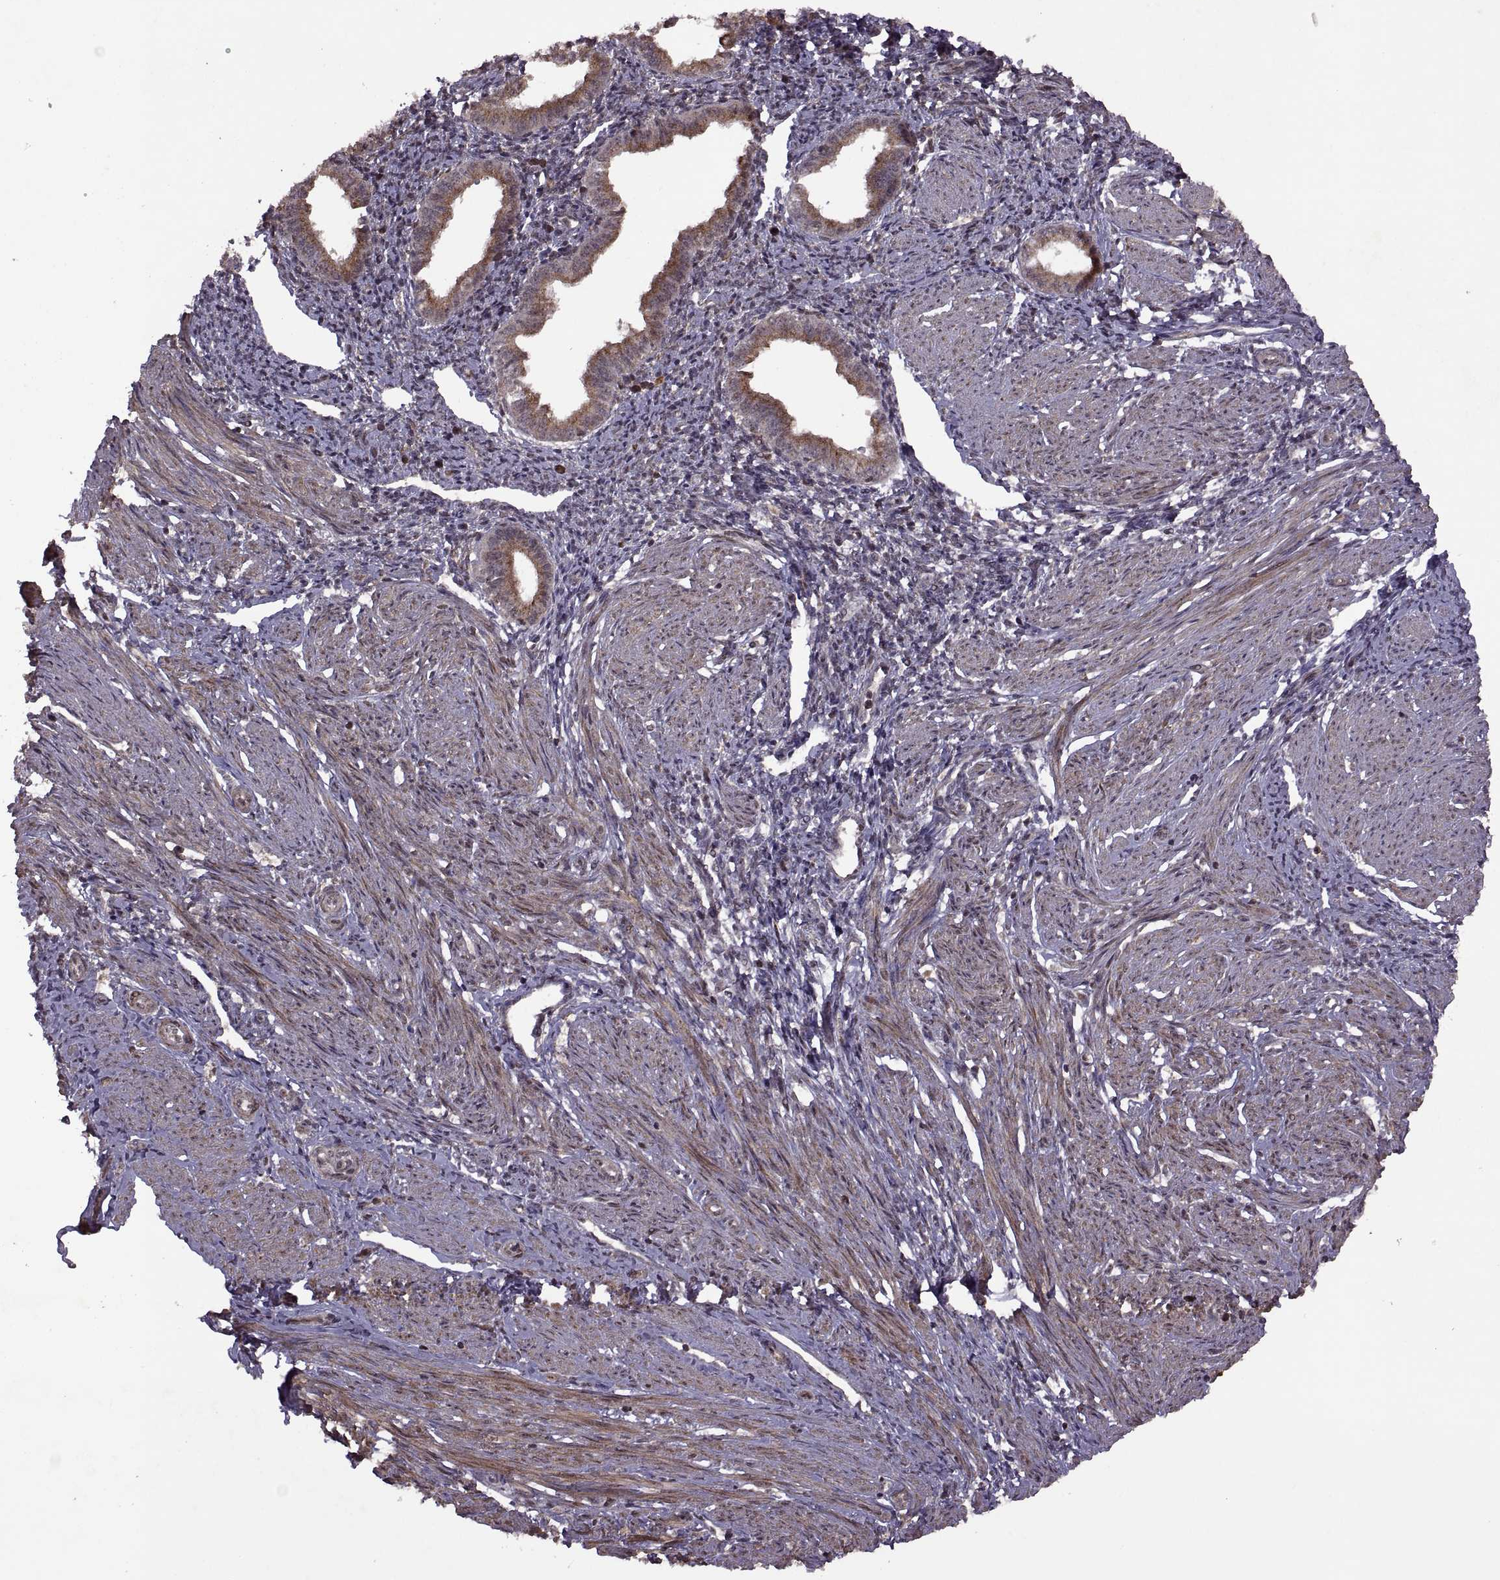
{"staining": {"intensity": "weak", "quantity": ">75%", "location": "cytoplasmic/membranous,nuclear"}, "tissue": "endometrium", "cell_type": "Cells in endometrial stroma", "image_type": "normal", "snomed": [{"axis": "morphology", "description": "Normal tissue, NOS"}, {"axis": "topography", "description": "Endometrium"}], "caption": "Weak cytoplasmic/membranous,nuclear expression for a protein is identified in about >75% of cells in endometrial stroma of benign endometrium using immunohistochemistry (IHC).", "gene": "PTOV1", "patient": {"sex": "female", "age": 37}}